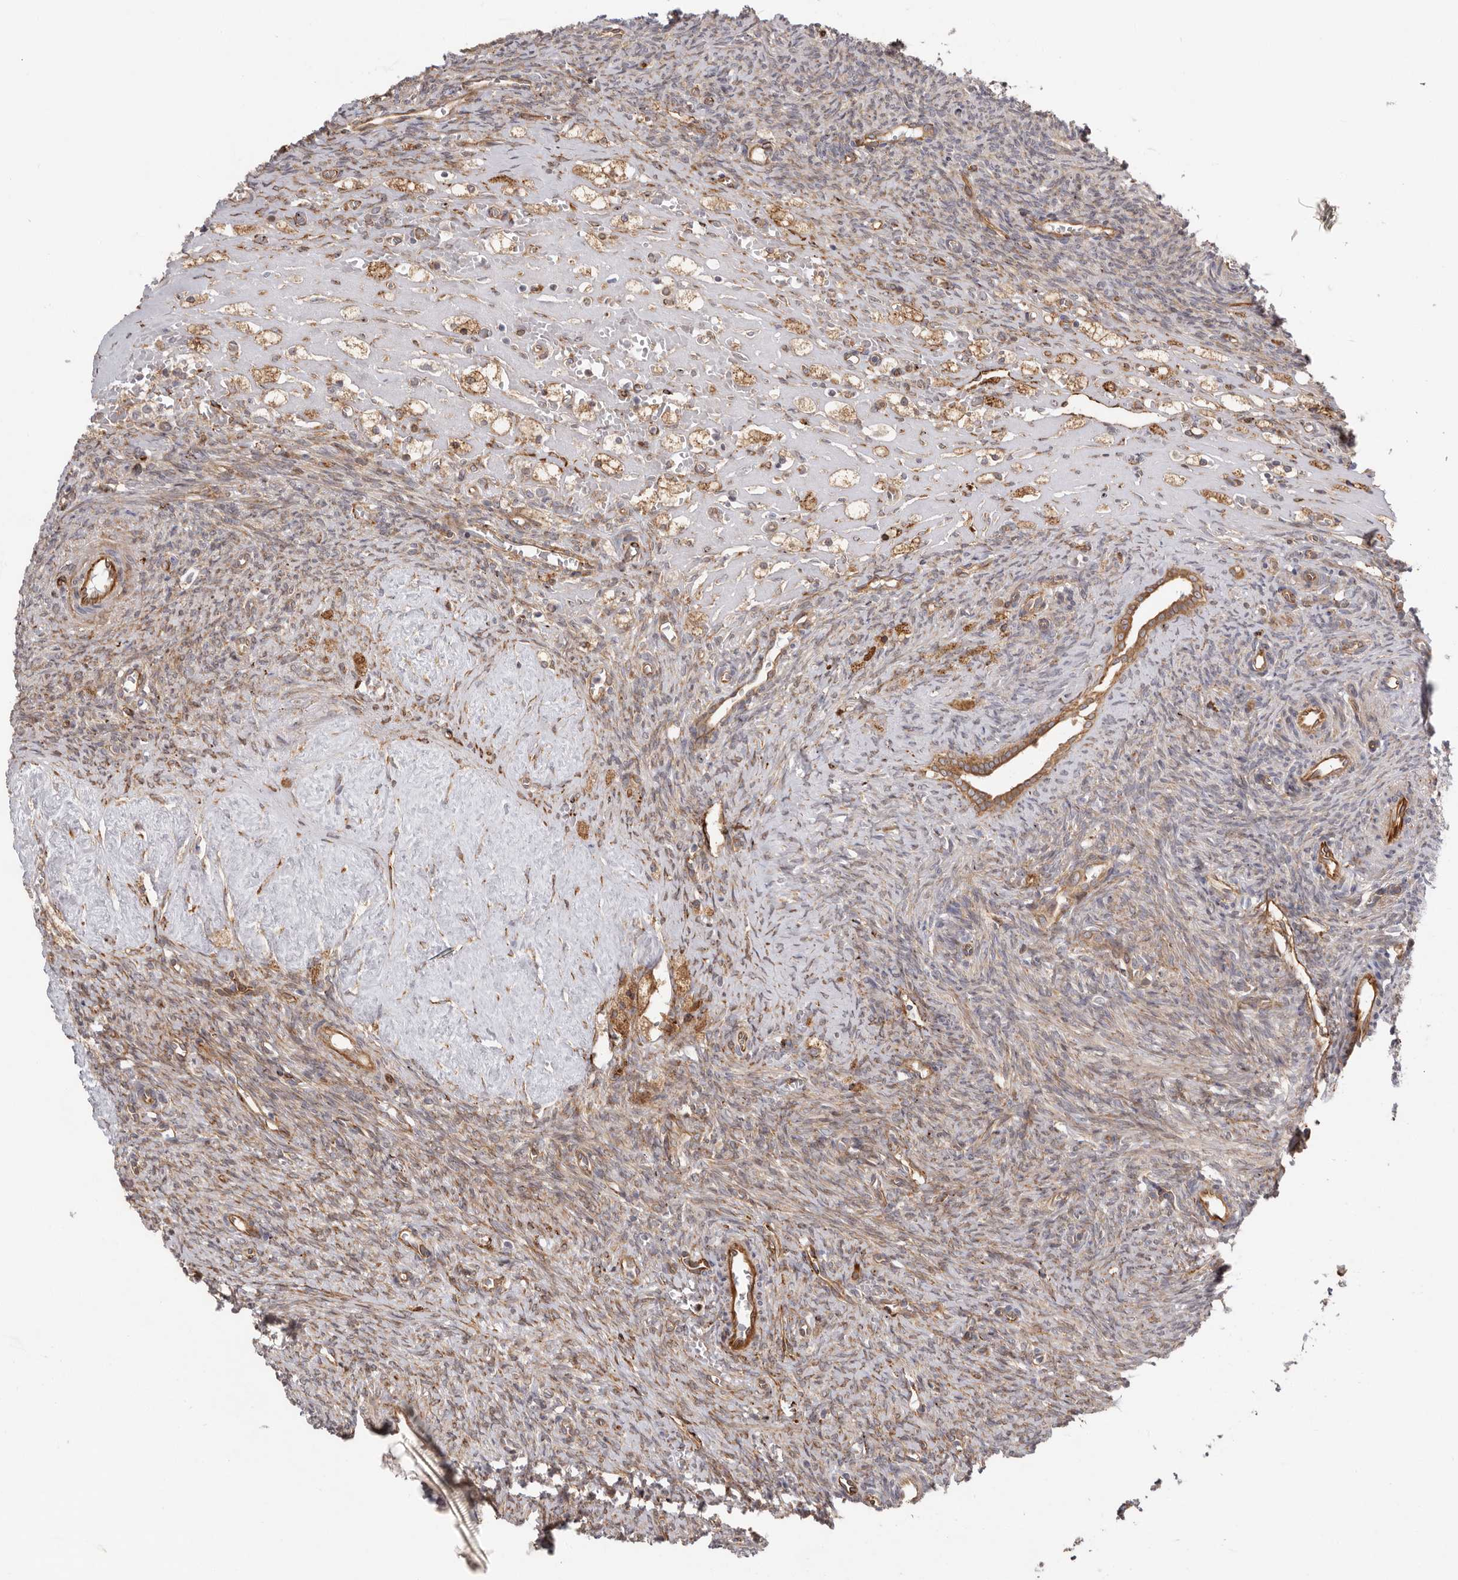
{"staining": {"intensity": "moderate", "quantity": ">75%", "location": "cytoplasmic/membranous"}, "tissue": "ovary", "cell_type": "Follicle cells", "image_type": "normal", "snomed": [{"axis": "morphology", "description": "Normal tissue, NOS"}, {"axis": "topography", "description": "Ovary"}], "caption": "Protein expression by immunohistochemistry (IHC) exhibits moderate cytoplasmic/membranous expression in approximately >75% of follicle cells in unremarkable ovary.", "gene": "WDTC1", "patient": {"sex": "female", "age": 41}}